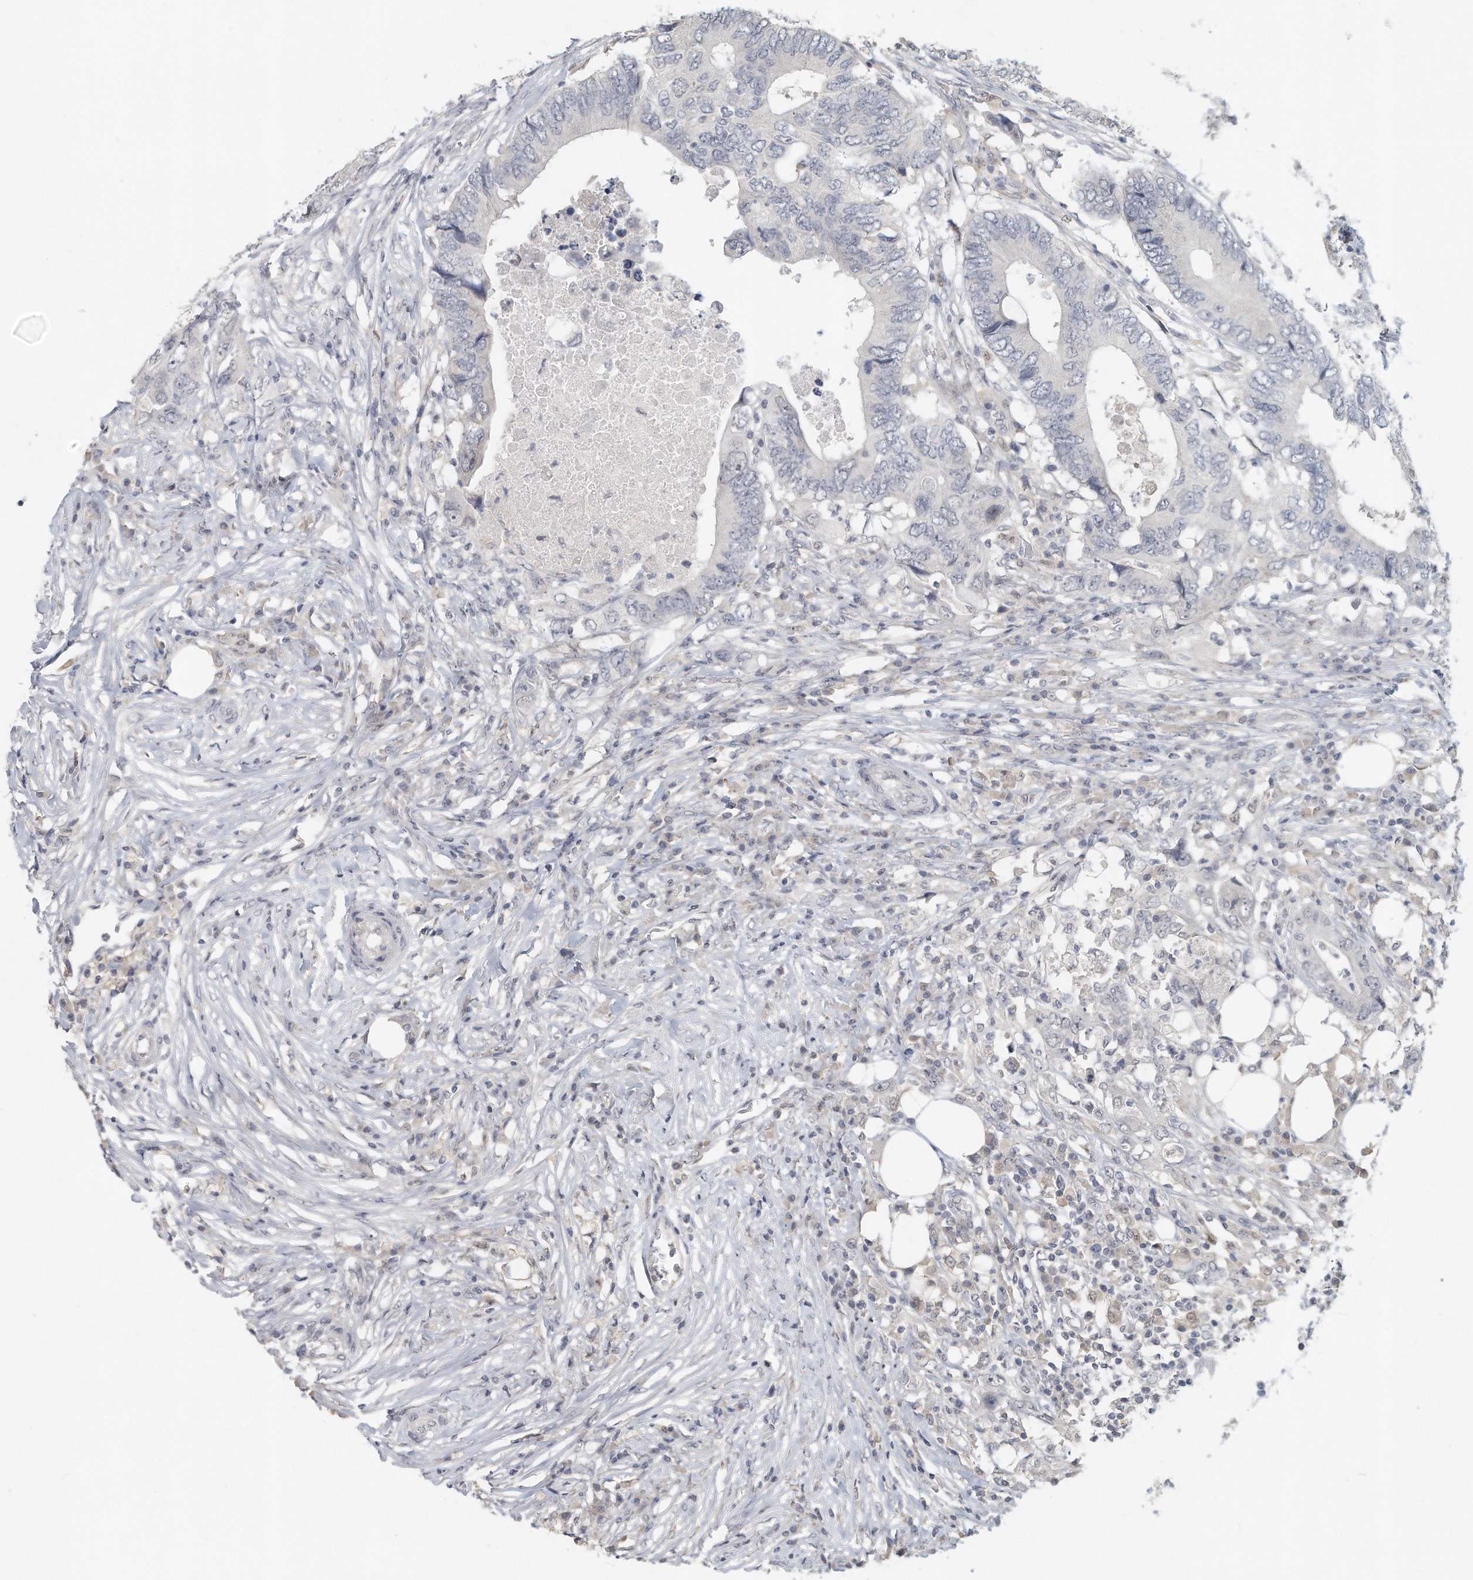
{"staining": {"intensity": "negative", "quantity": "none", "location": "none"}, "tissue": "colorectal cancer", "cell_type": "Tumor cells", "image_type": "cancer", "snomed": [{"axis": "morphology", "description": "Adenocarcinoma, NOS"}, {"axis": "topography", "description": "Colon"}], "caption": "Immunohistochemistry (IHC) micrograph of colorectal cancer stained for a protein (brown), which exhibits no expression in tumor cells.", "gene": "DDX43", "patient": {"sex": "male", "age": 71}}